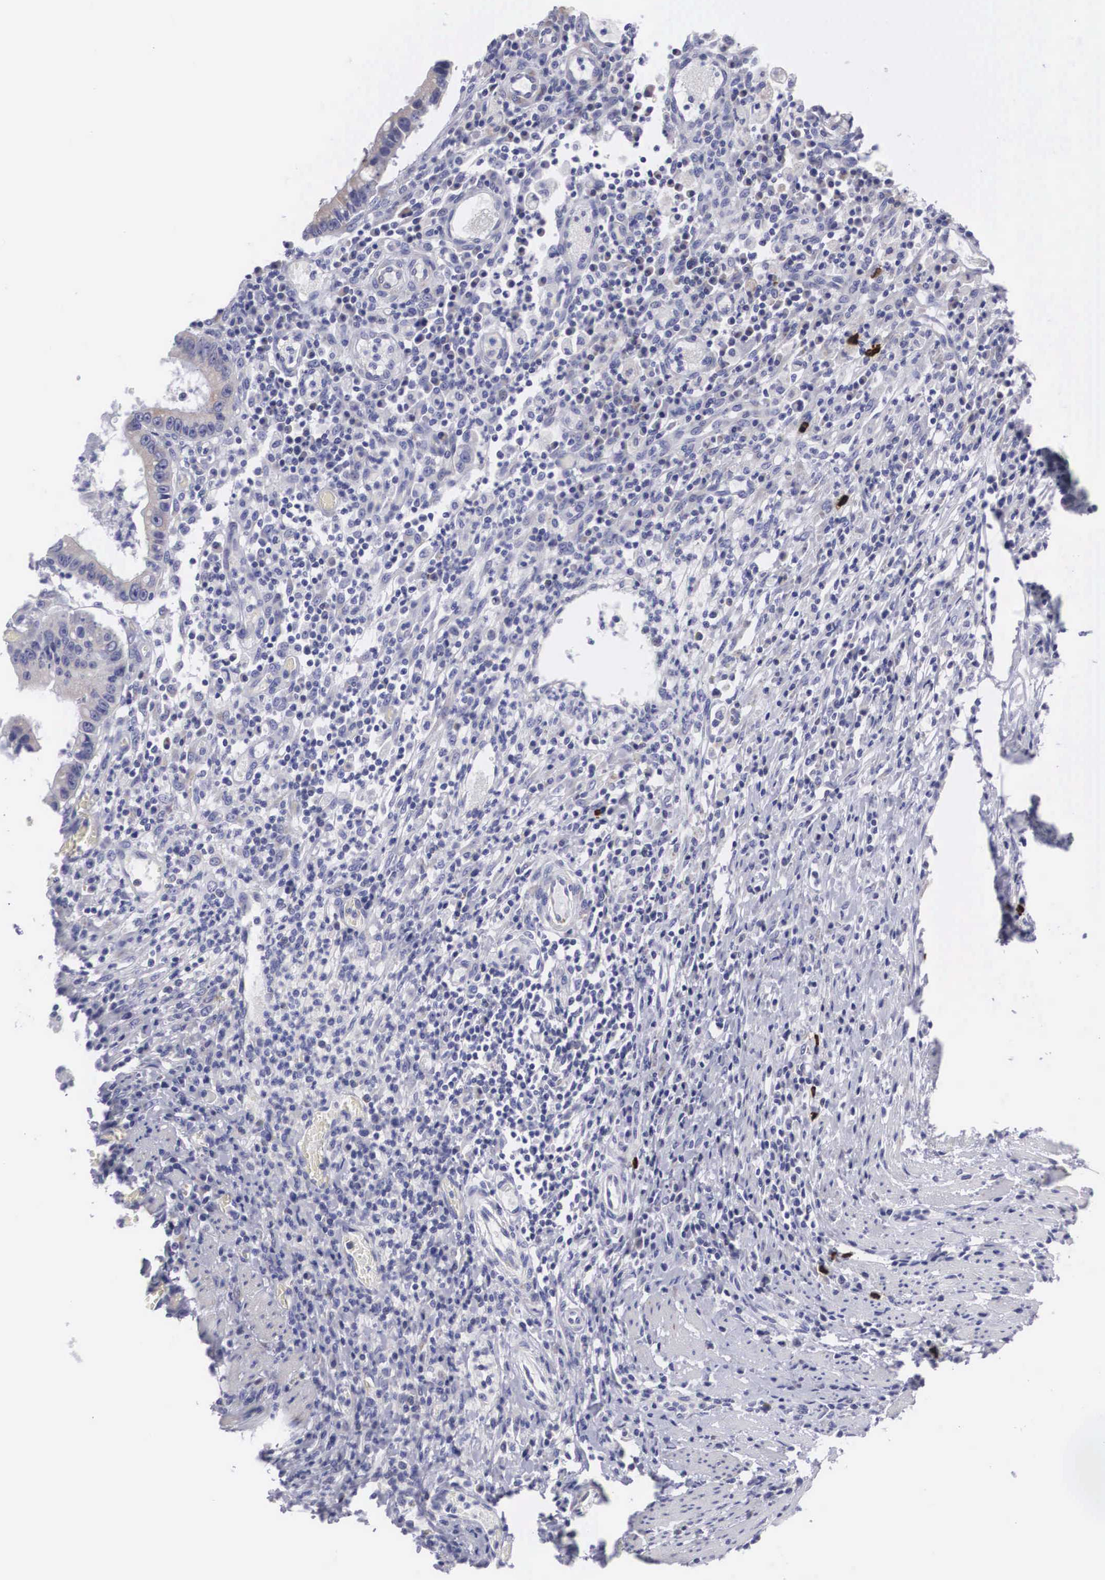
{"staining": {"intensity": "weak", "quantity": "25%-75%", "location": "cytoplasmic/membranous"}, "tissue": "colorectal cancer", "cell_type": "Tumor cells", "image_type": "cancer", "snomed": [{"axis": "morphology", "description": "Adenocarcinoma, NOS"}, {"axis": "topography", "description": "Rectum"}], "caption": "Colorectal cancer (adenocarcinoma) stained for a protein (brown) shows weak cytoplasmic/membranous positive positivity in approximately 25%-75% of tumor cells.", "gene": "ARMCX3", "patient": {"sex": "female", "age": 81}}